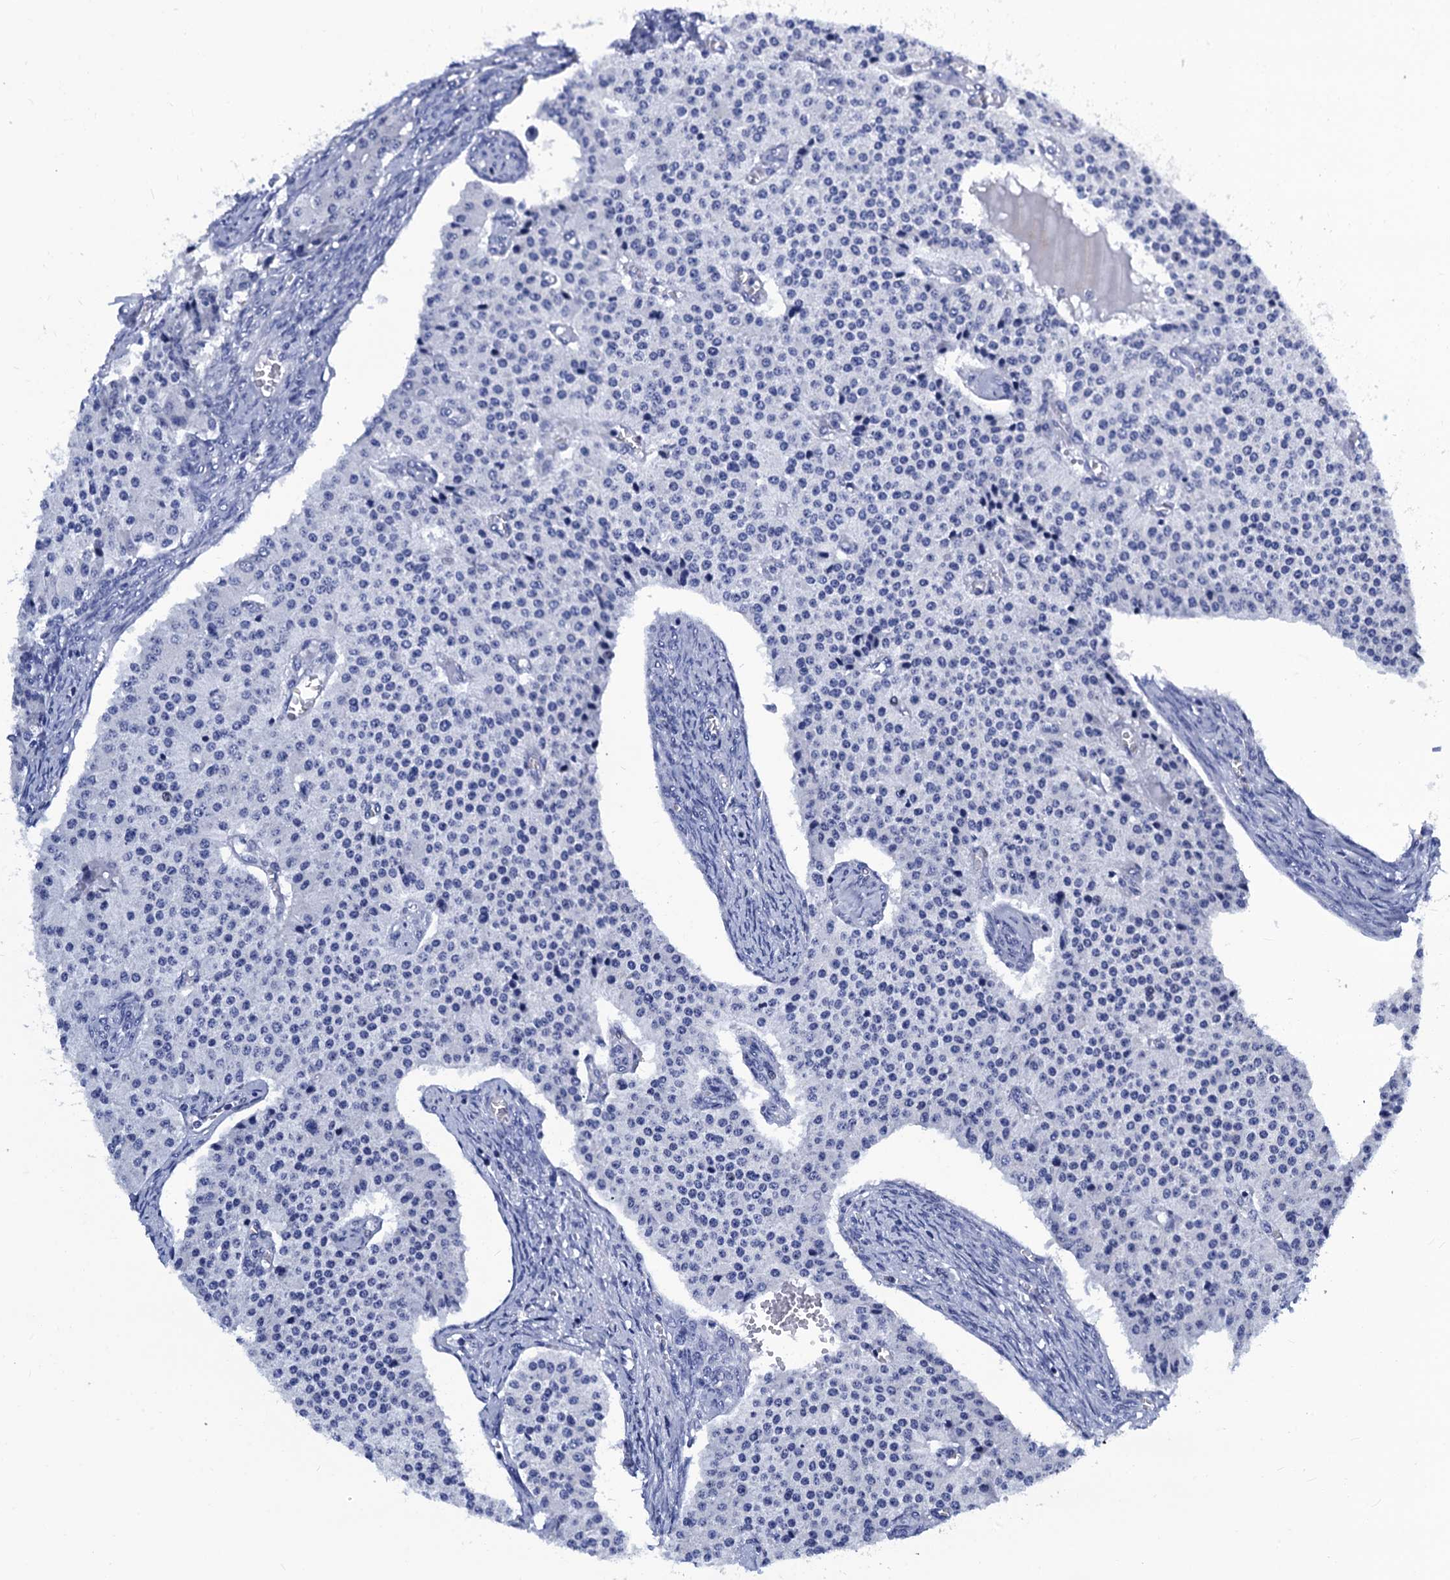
{"staining": {"intensity": "negative", "quantity": "none", "location": "none"}, "tissue": "carcinoid", "cell_type": "Tumor cells", "image_type": "cancer", "snomed": [{"axis": "morphology", "description": "Carcinoid, malignant, NOS"}, {"axis": "topography", "description": "Colon"}], "caption": "Carcinoid stained for a protein using immunohistochemistry (IHC) reveals no staining tumor cells.", "gene": "LRRC30", "patient": {"sex": "female", "age": 52}}